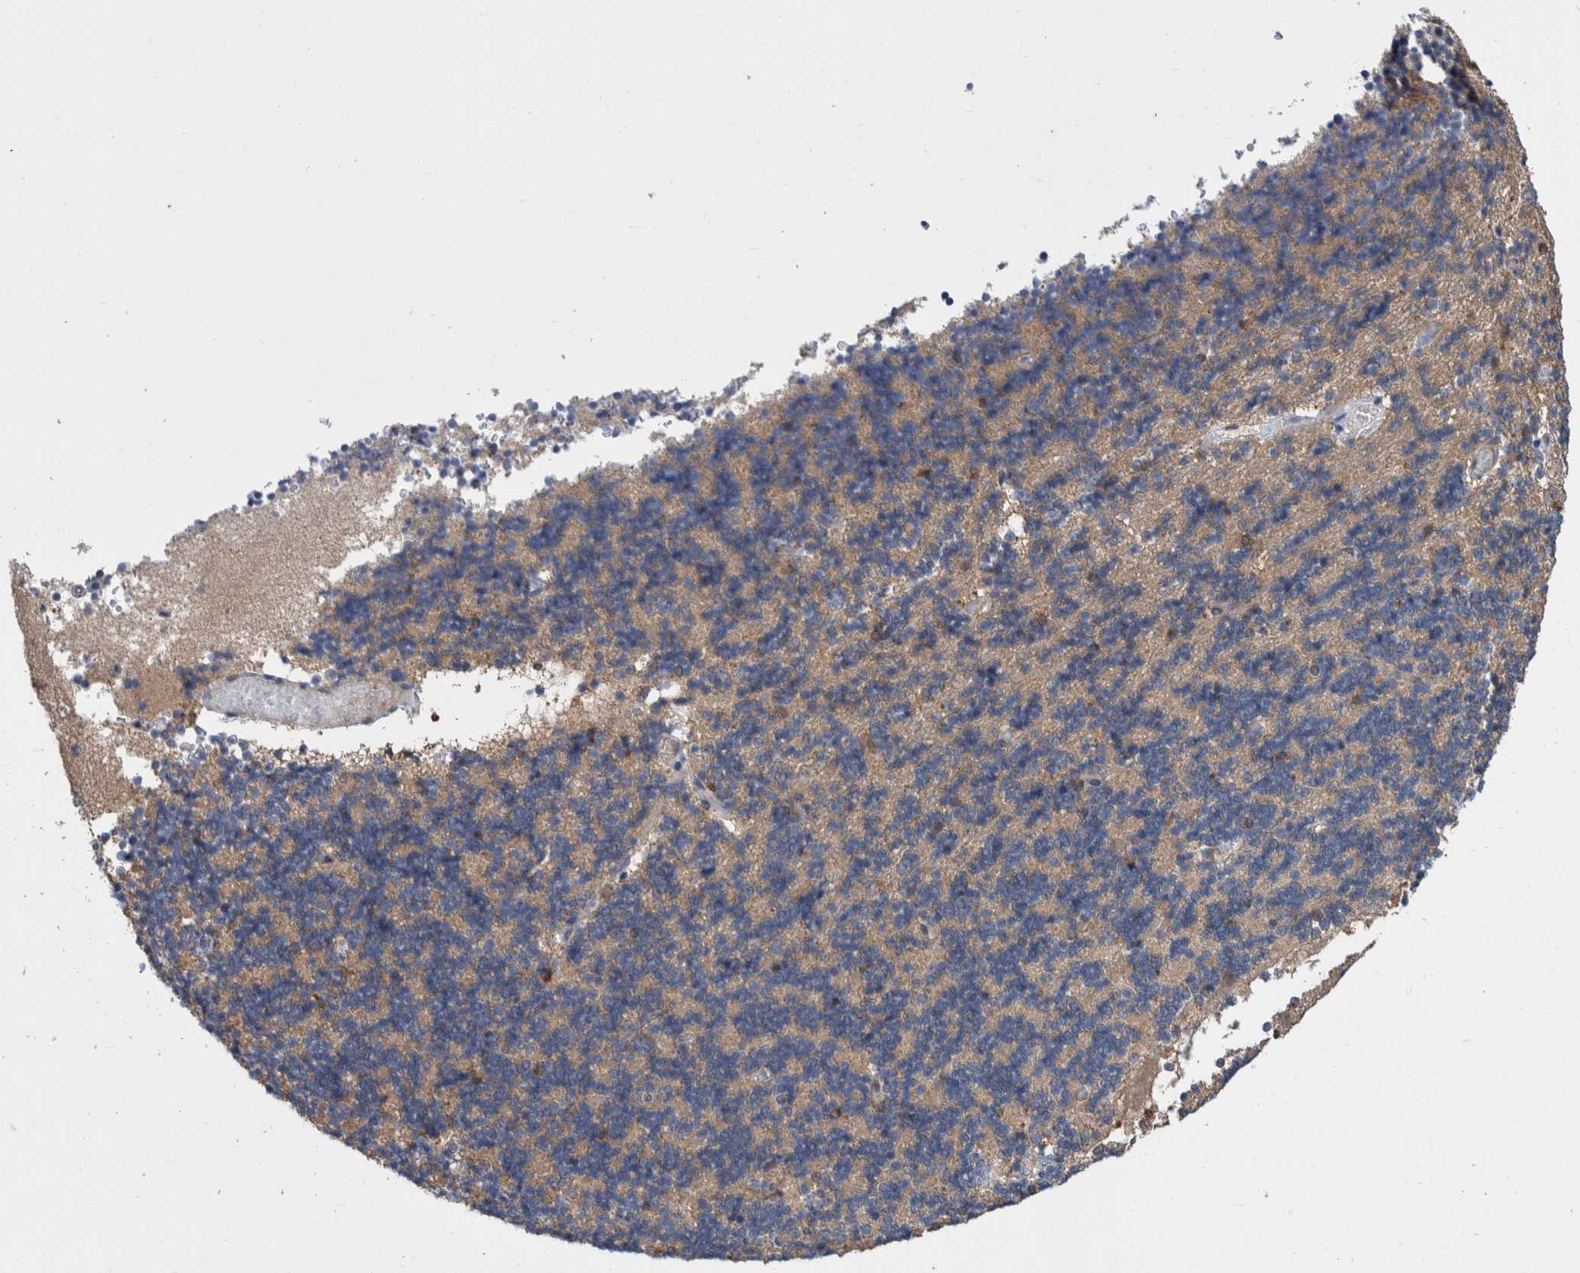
{"staining": {"intensity": "weak", "quantity": "25%-75%", "location": "cytoplasmic/membranous"}, "tissue": "cerebellum", "cell_type": "Cells in granular layer", "image_type": "normal", "snomed": [{"axis": "morphology", "description": "Normal tissue, NOS"}, {"axis": "topography", "description": "Cerebellum"}], "caption": "Immunohistochemistry (IHC) of benign human cerebellum demonstrates low levels of weak cytoplasmic/membranous expression in about 25%-75% of cells in granular layer. The staining was performed using DAB (3,3'-diaminobenzidine), with brown indicating positive protein expression. Nuclei are stained blue with hematoxylin.", "gene": "PLPBP", "patient": {"sex": "female", "age": 19}}